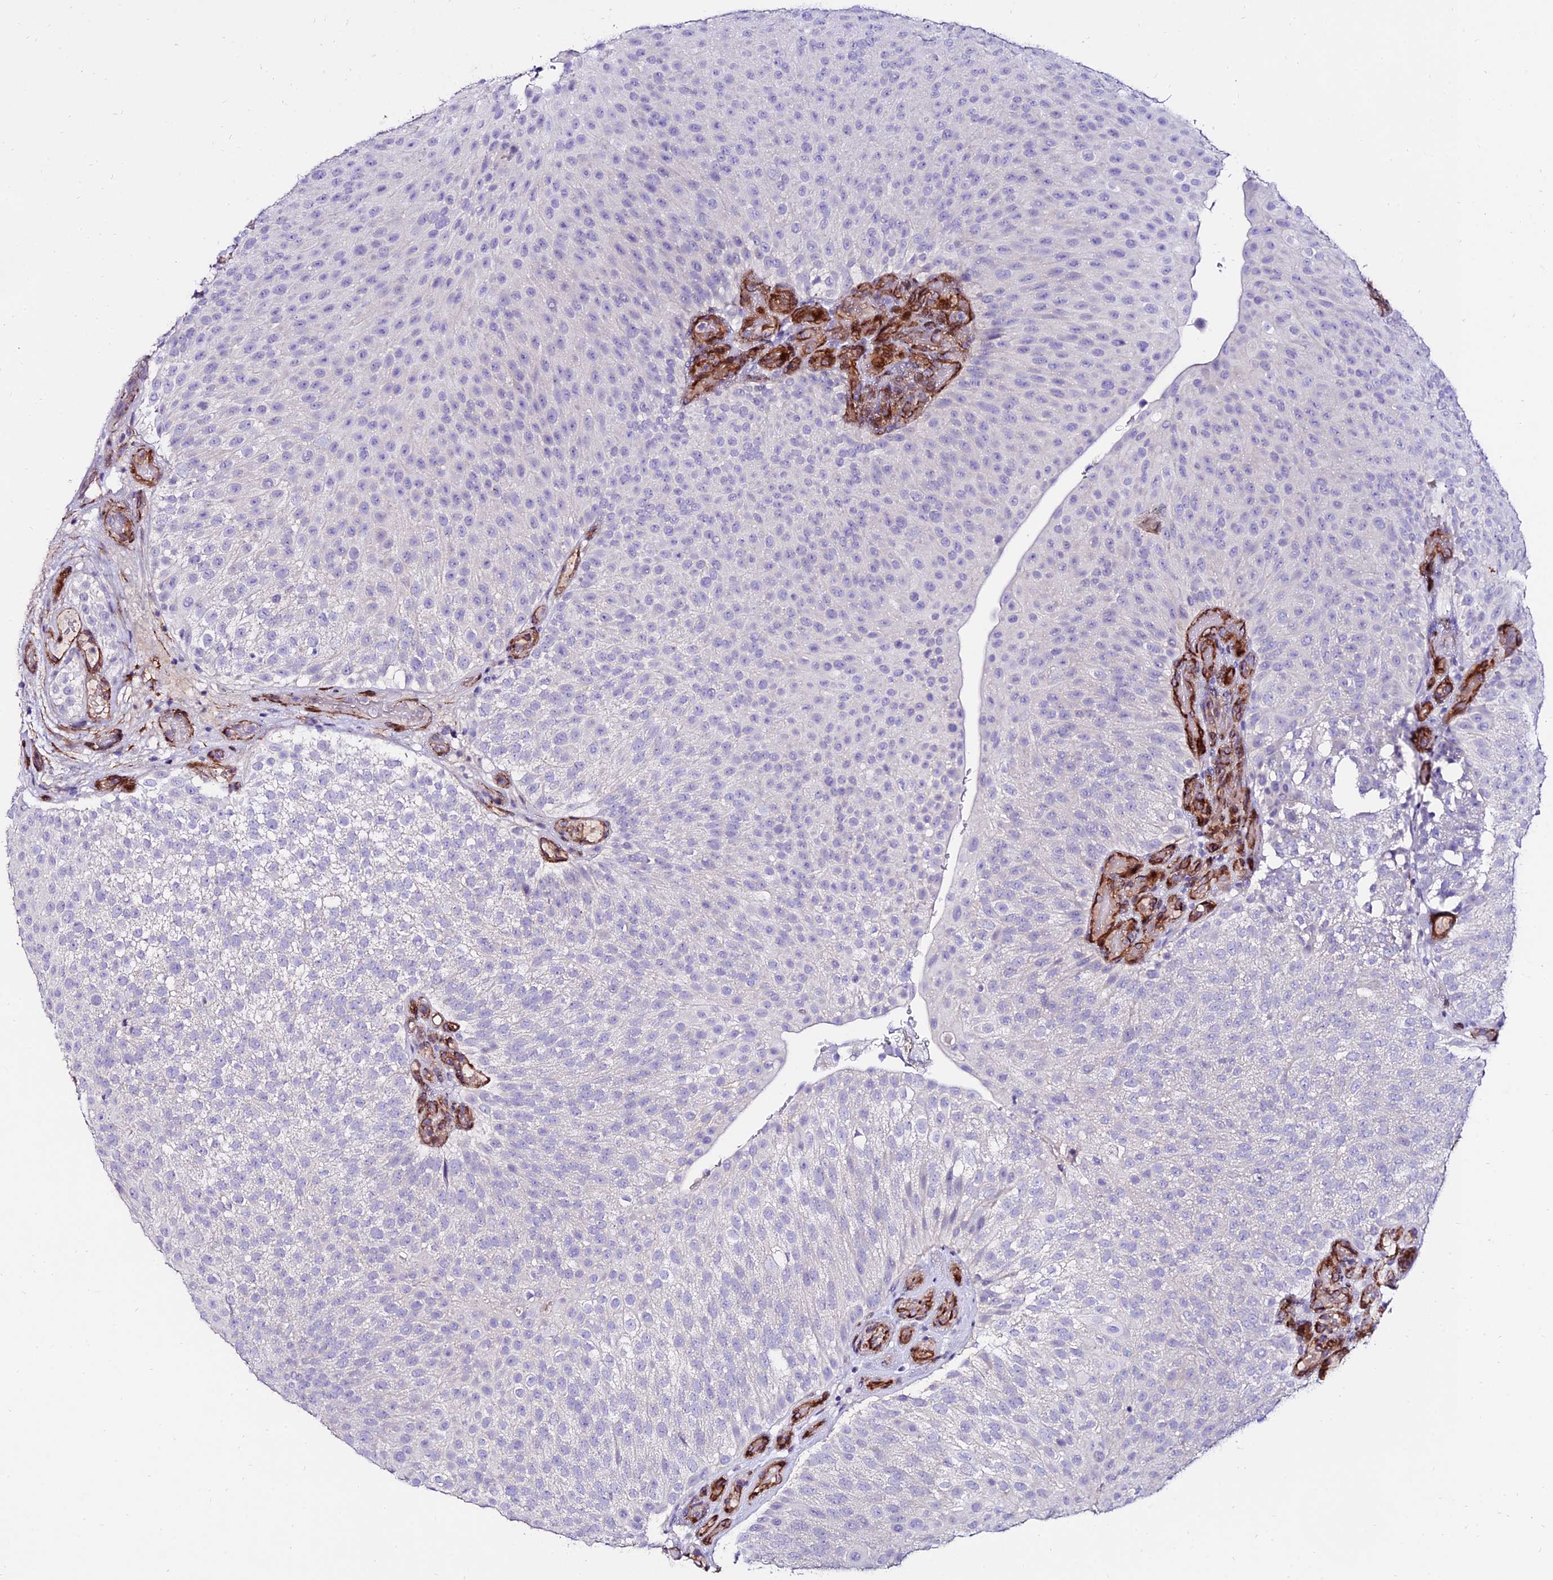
{"staining": {"intensity": "negative", "quantity": "none", "location": "none"}, "tissue": "urothelial cancer", "cell_type": "Tumor cells", "image_type": "cancer", "snomed": [{"axis": "morphology", "description": "Urothelial carcinoma, Low grade"}, {"axis": "topography", "description": "Urinary bladder"}], "caption": "A photomicrograph of urothelial cancer stained for a protein displays no brown staining in tumor cells.", "gene": "ALDH3B2", "patient": {"sex": "male", "age": 78}}